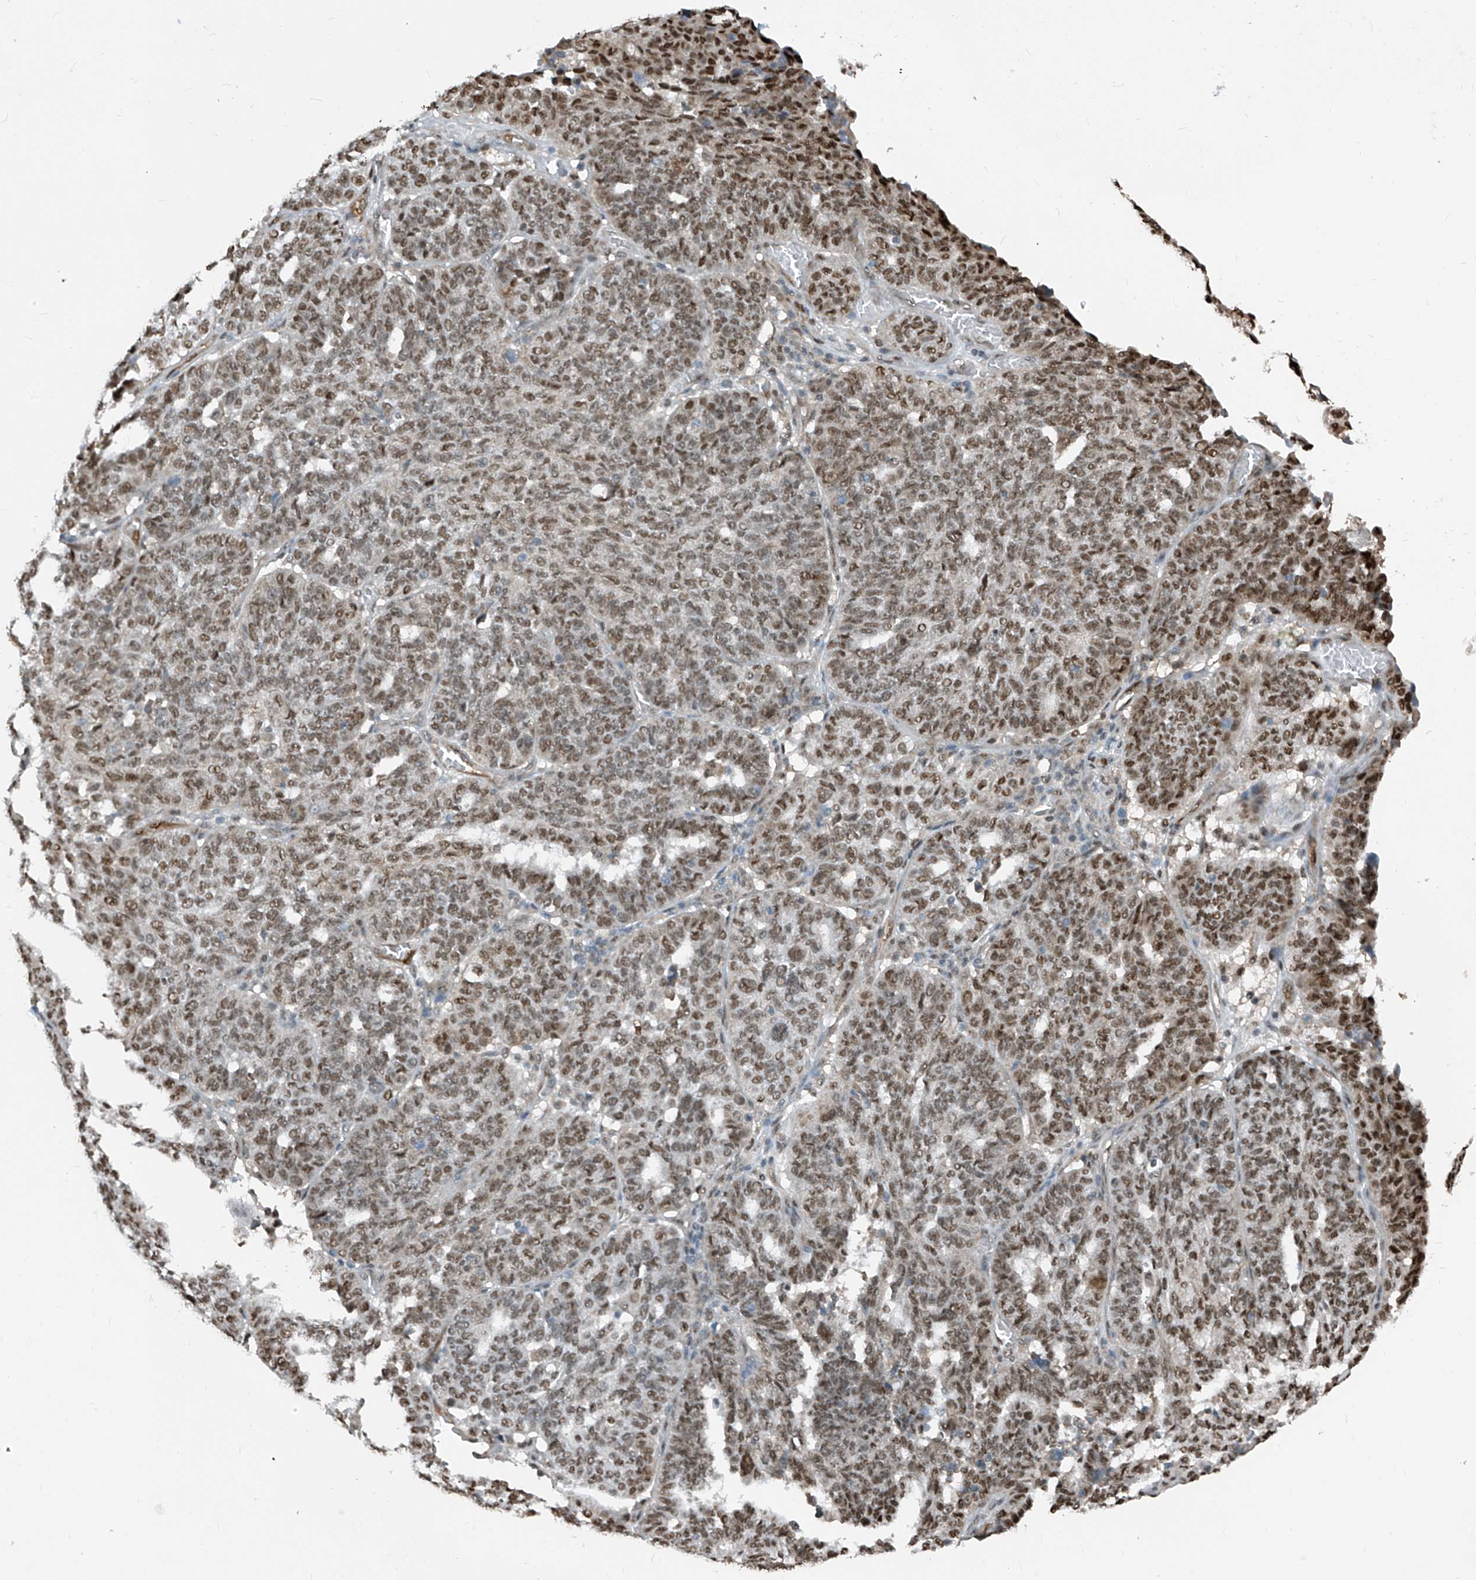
{"staining": {"intensity": "moderate", "quantity": ">75%", "location": "nuclear"}, "tissue": "ovarian cancer", "cell_type": "Tumor cells", "image_type": "cancer", "snomed": [{"axis": "morphology", "description": "Cystadenocarcinoma, serous, NOS"}, {"axis": "topography", "description": "Ovary"}], "caption": "Immunohistochemical staining of human ovarian serous cystadenocarcinoma demonstrates moderate nuclear protein expression in about >75% of tumor cells.", "gene": "RBP7", "patient": {"sex": "female", "age": 59}}